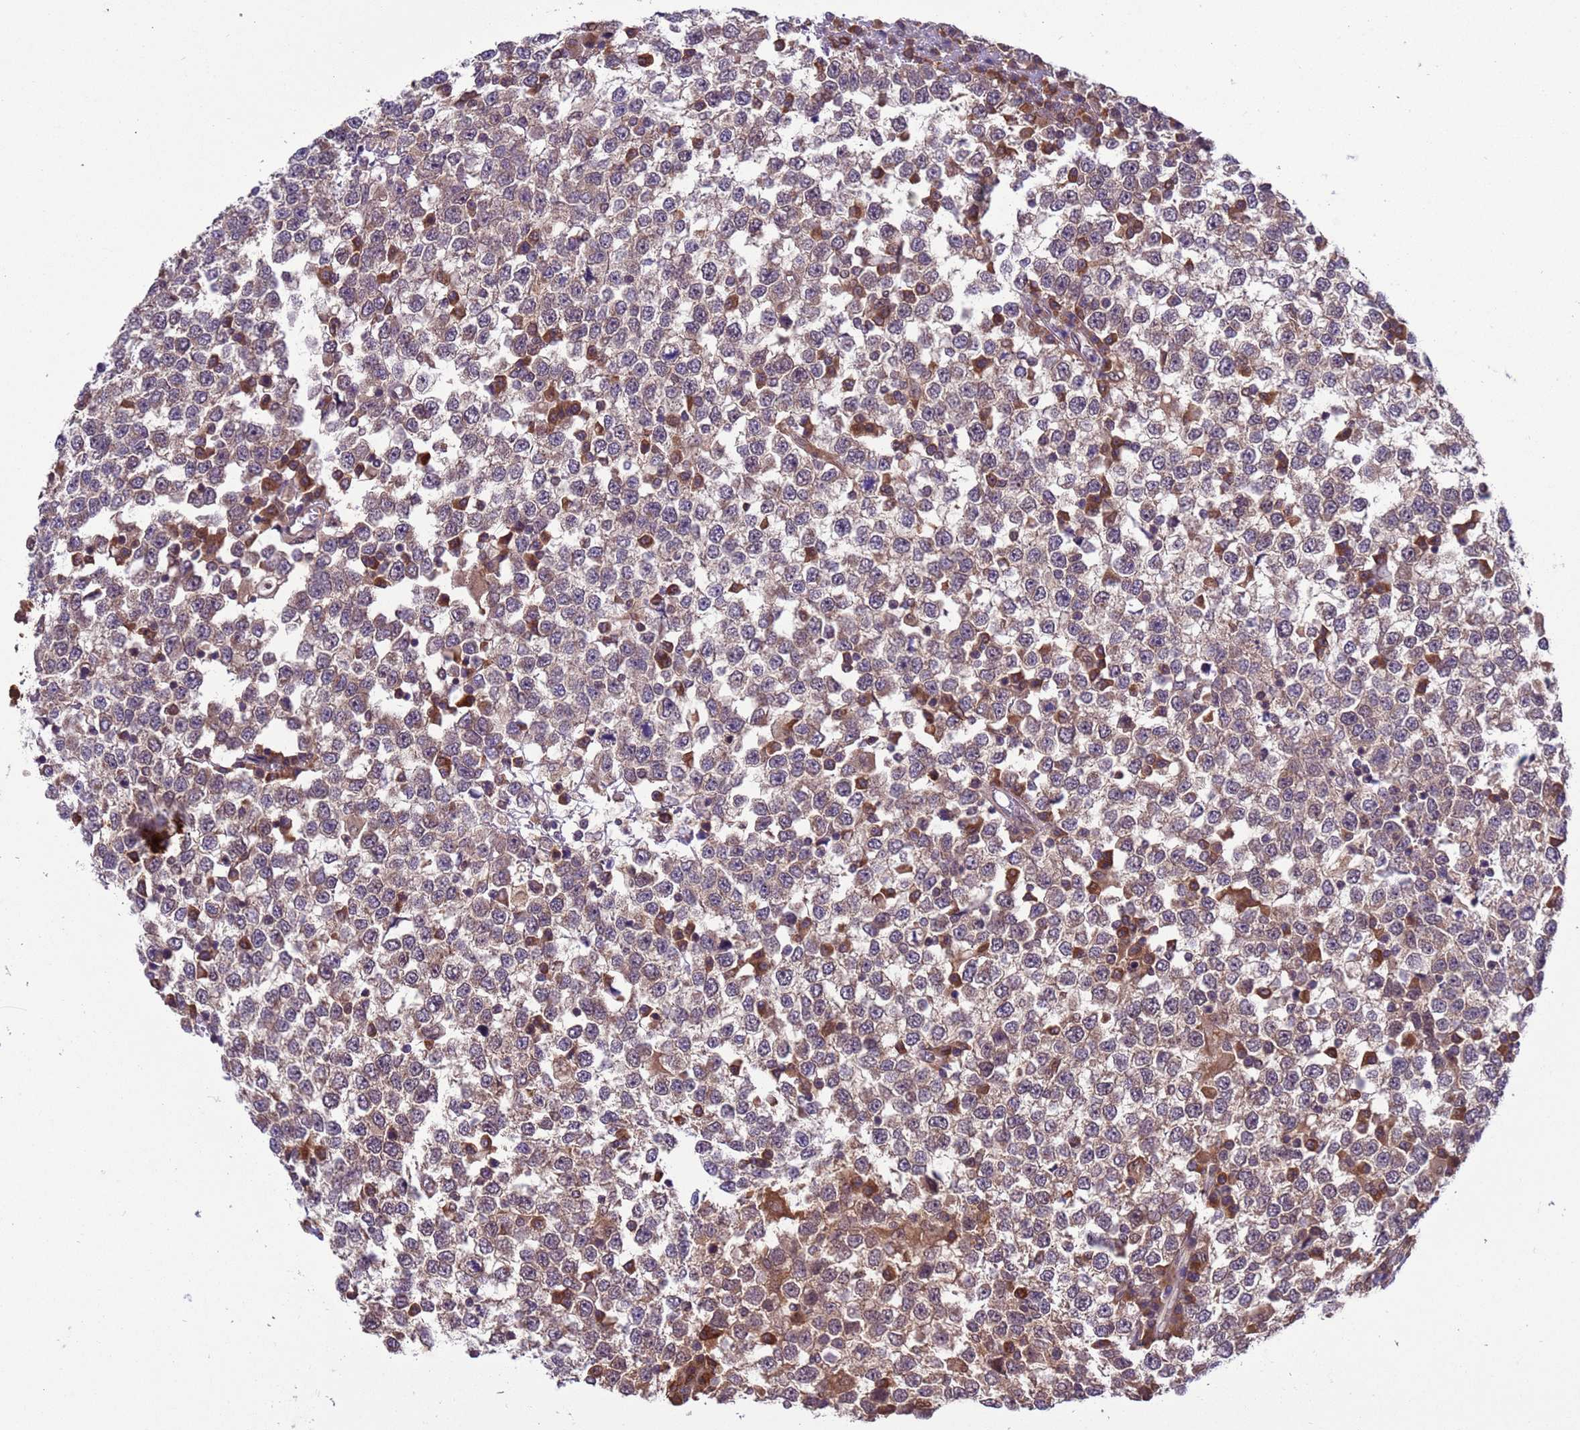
{"staining": {"intensity": "weak", "quantity": "25%-75%", "location": "cytoplasmic/membranous"}, "tissue": "testis cancer", "cell_type": "Tumor cells", "image_type": "cancer", "snomed": [{"axis": "morphology", "description": "Seminoma, NOS"}, {"axis": "topography", "description": "Testis"}], "caption": "Immunohistochemical staining of testis cancer demonstrates weak cytoplasmic/membranous protein expression in about 25%-75% of tumor cells. The protein of interest is stained brown, and the nuclei are stained in blue (DAB IHC with brightfield microscopy, high magnification).", "gene": "ZFP69B", "patient": {"sex": "male", "age": 65}}